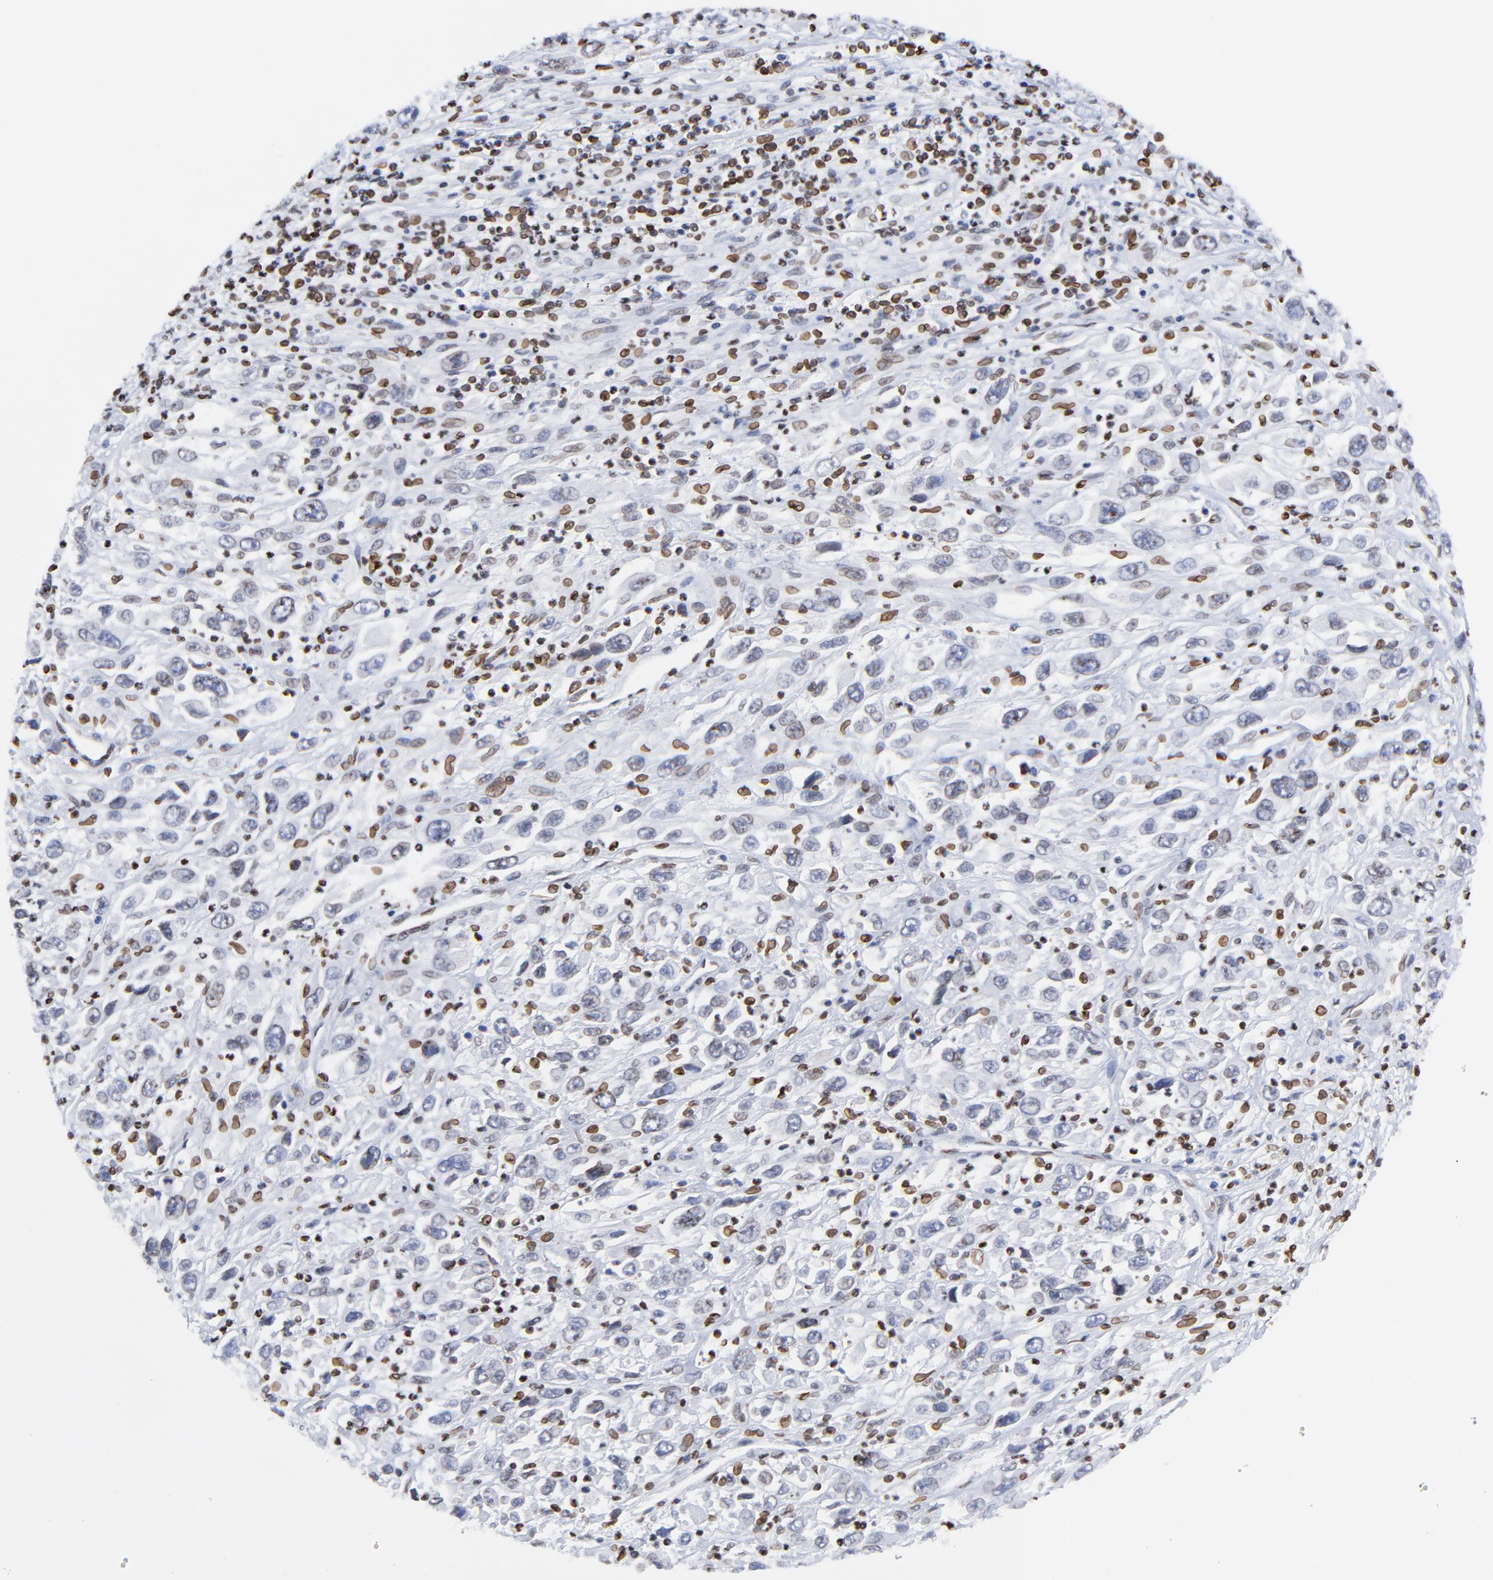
{"staining": {"intensity": "weak", "quantity": "<25%", "location": "nuclear"}, "tissue": "melanoma", "cell_type": "Tumor cells", "image_type": "cancer", "snomed": [{"axis": "morphology", "description": "Malignant melanoma, Metastatic site"}, {"axis": "topography", "description": "Skin"}], "caption": "Histopathology image shows no significant protein staining in tumor cells of melanoma.", "gene": "THAP7", "patient": {"sex": "female", "age": 56}}